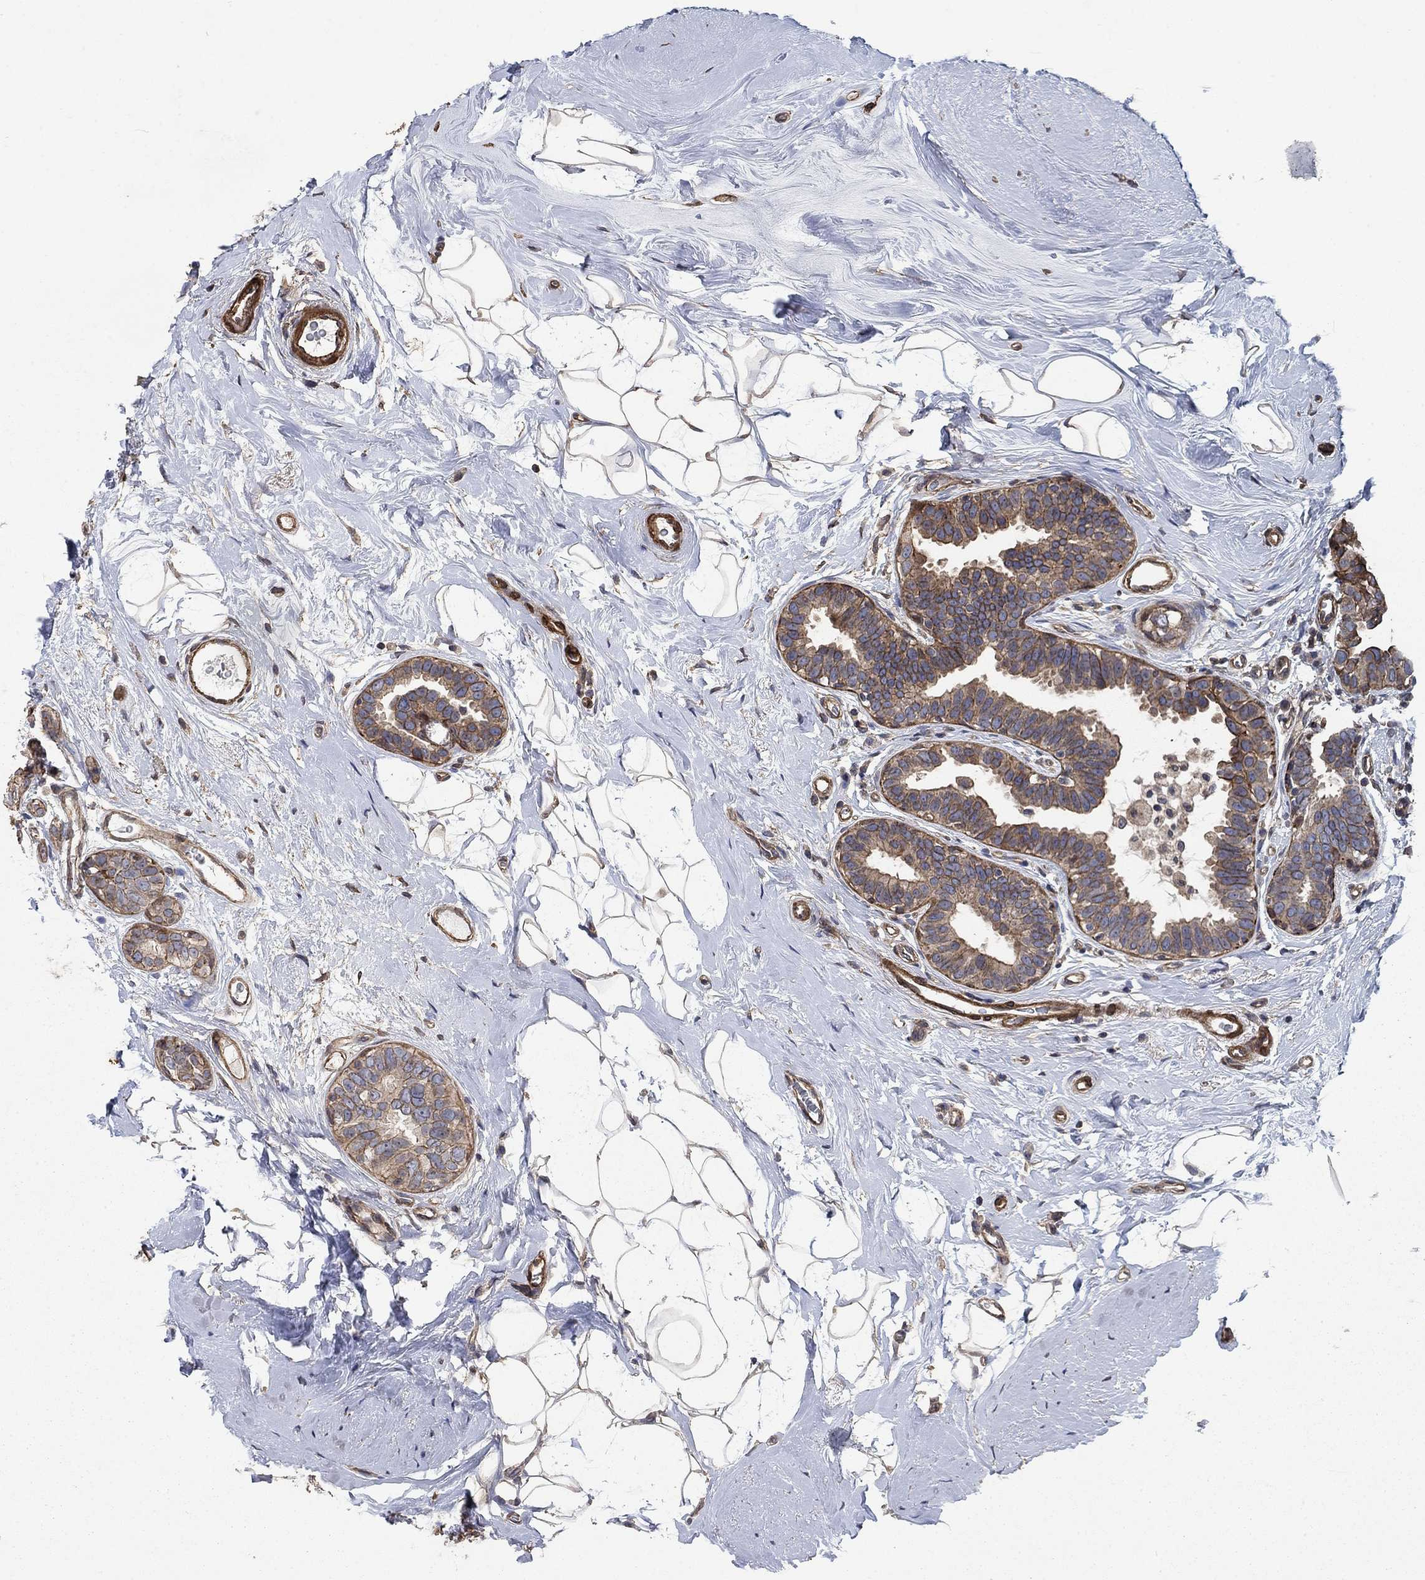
{"staining": {"intensity": "moderate", "quantity": "25%-75%", "location": "cytoplasmic/membranous"}, "tissue": "breast cancer", "cell_type": "Tumor cells", "image_type": "cancer", "snomed": [{"axis": "morphology", "description": "Duct carcinoma"}, {"axis": "topography", "description": "Breast"}], "caption": "IHC of human intraductal carcinoma (breast) reveals medium levels of moderate cytoplasmic/membranous expression in approximately 25%-75% of tumor cells.", "gene": "PDE3A", "patient": {"sex": "female", "age": 55}}